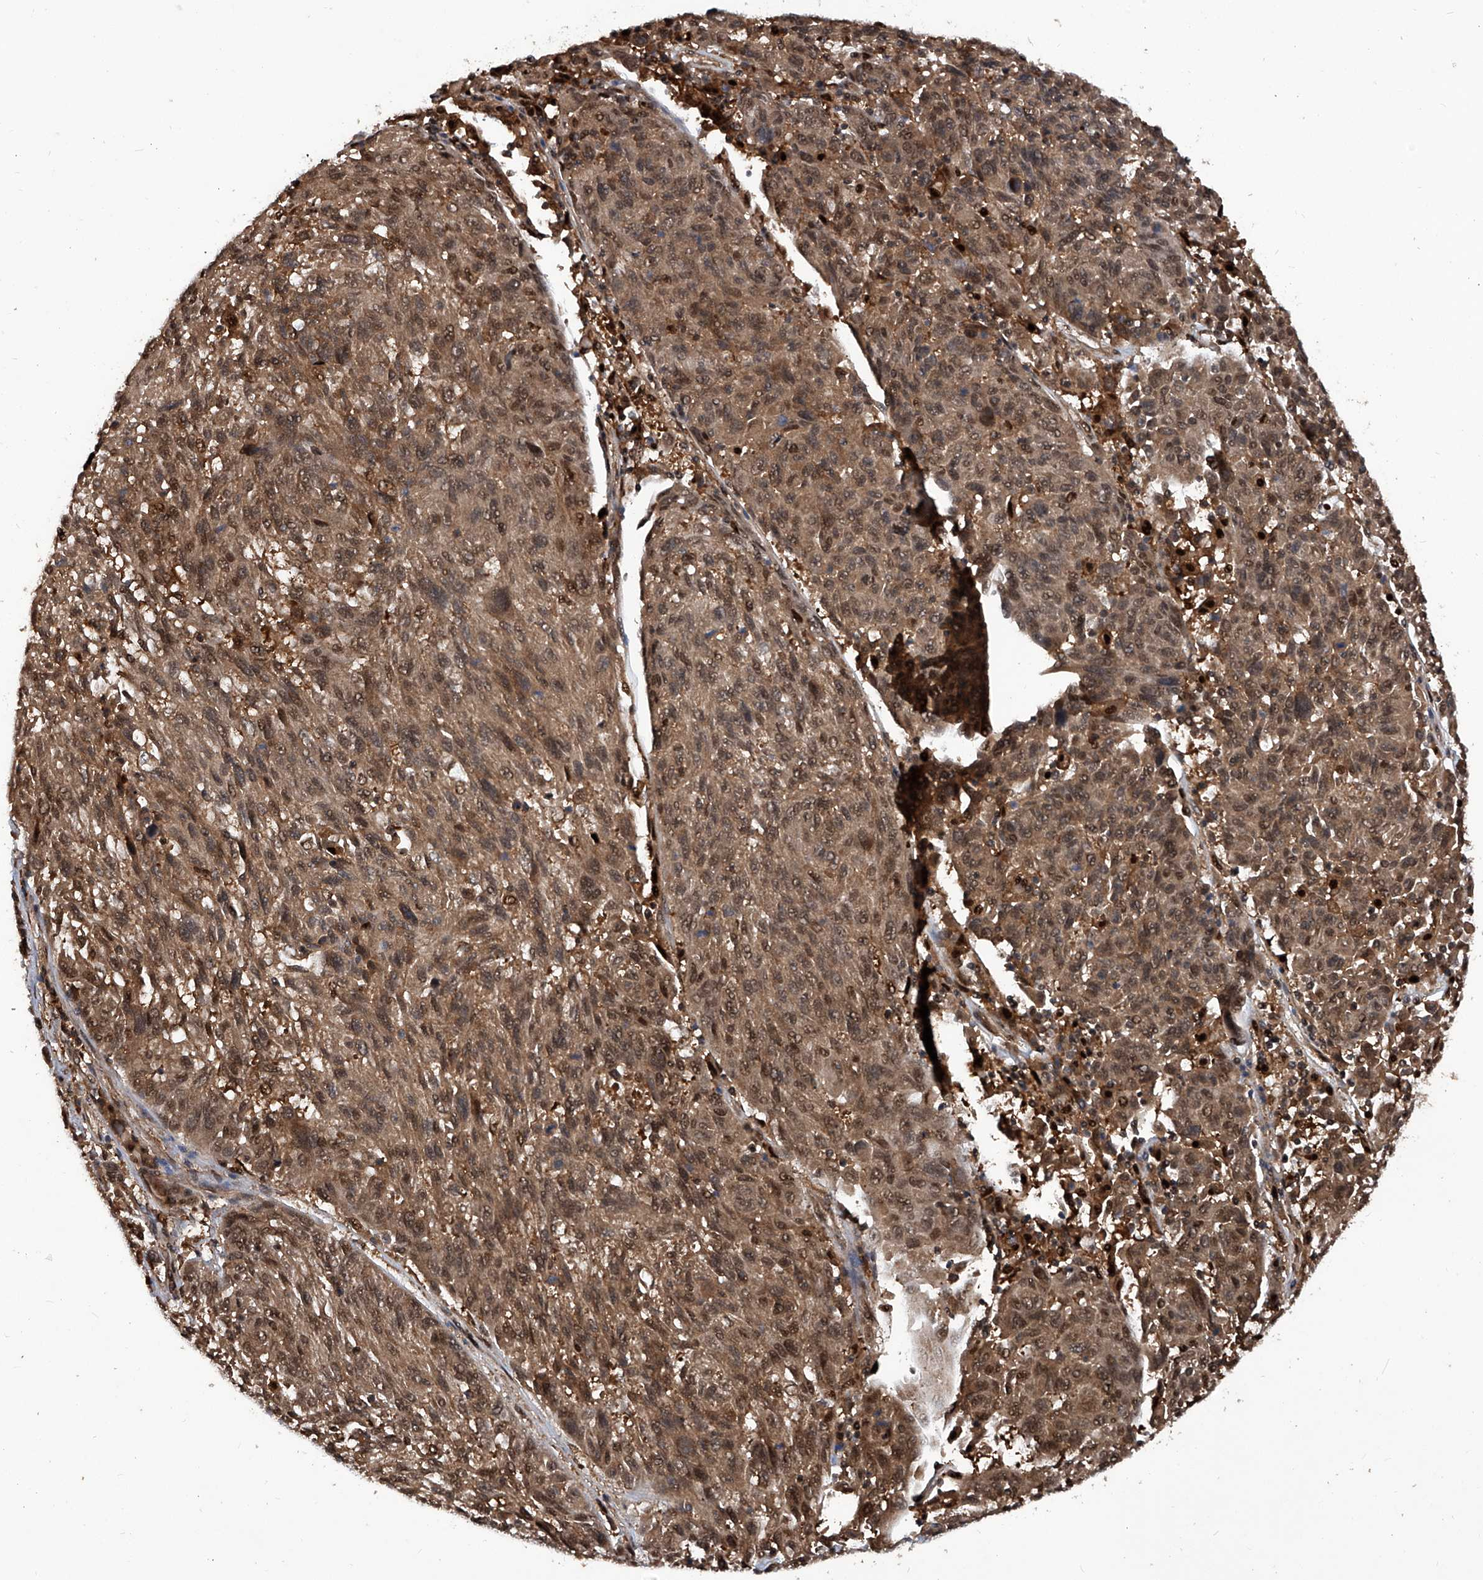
{"staining": {"intensity": "moderate", "quantity": ">75%", "location": "cytoplasmic/membranous,nuclear"}, "tissue": "melanoma", "cell_type": "Tumor cells", "image_type": "cancer", "snomed": [{"axis": "morphology", "description": "Malignant melanoma, NOS"}, {"axis": "topography", "description": "Skin"}], "caption": "Tumor cells exhibit medium levels of moderate cytoplasmic/membranous and nuclear expression in about >75% of cells in melanoma.", "gene": "PSMB1", "patient": {"sex": "male", "age": 53}}